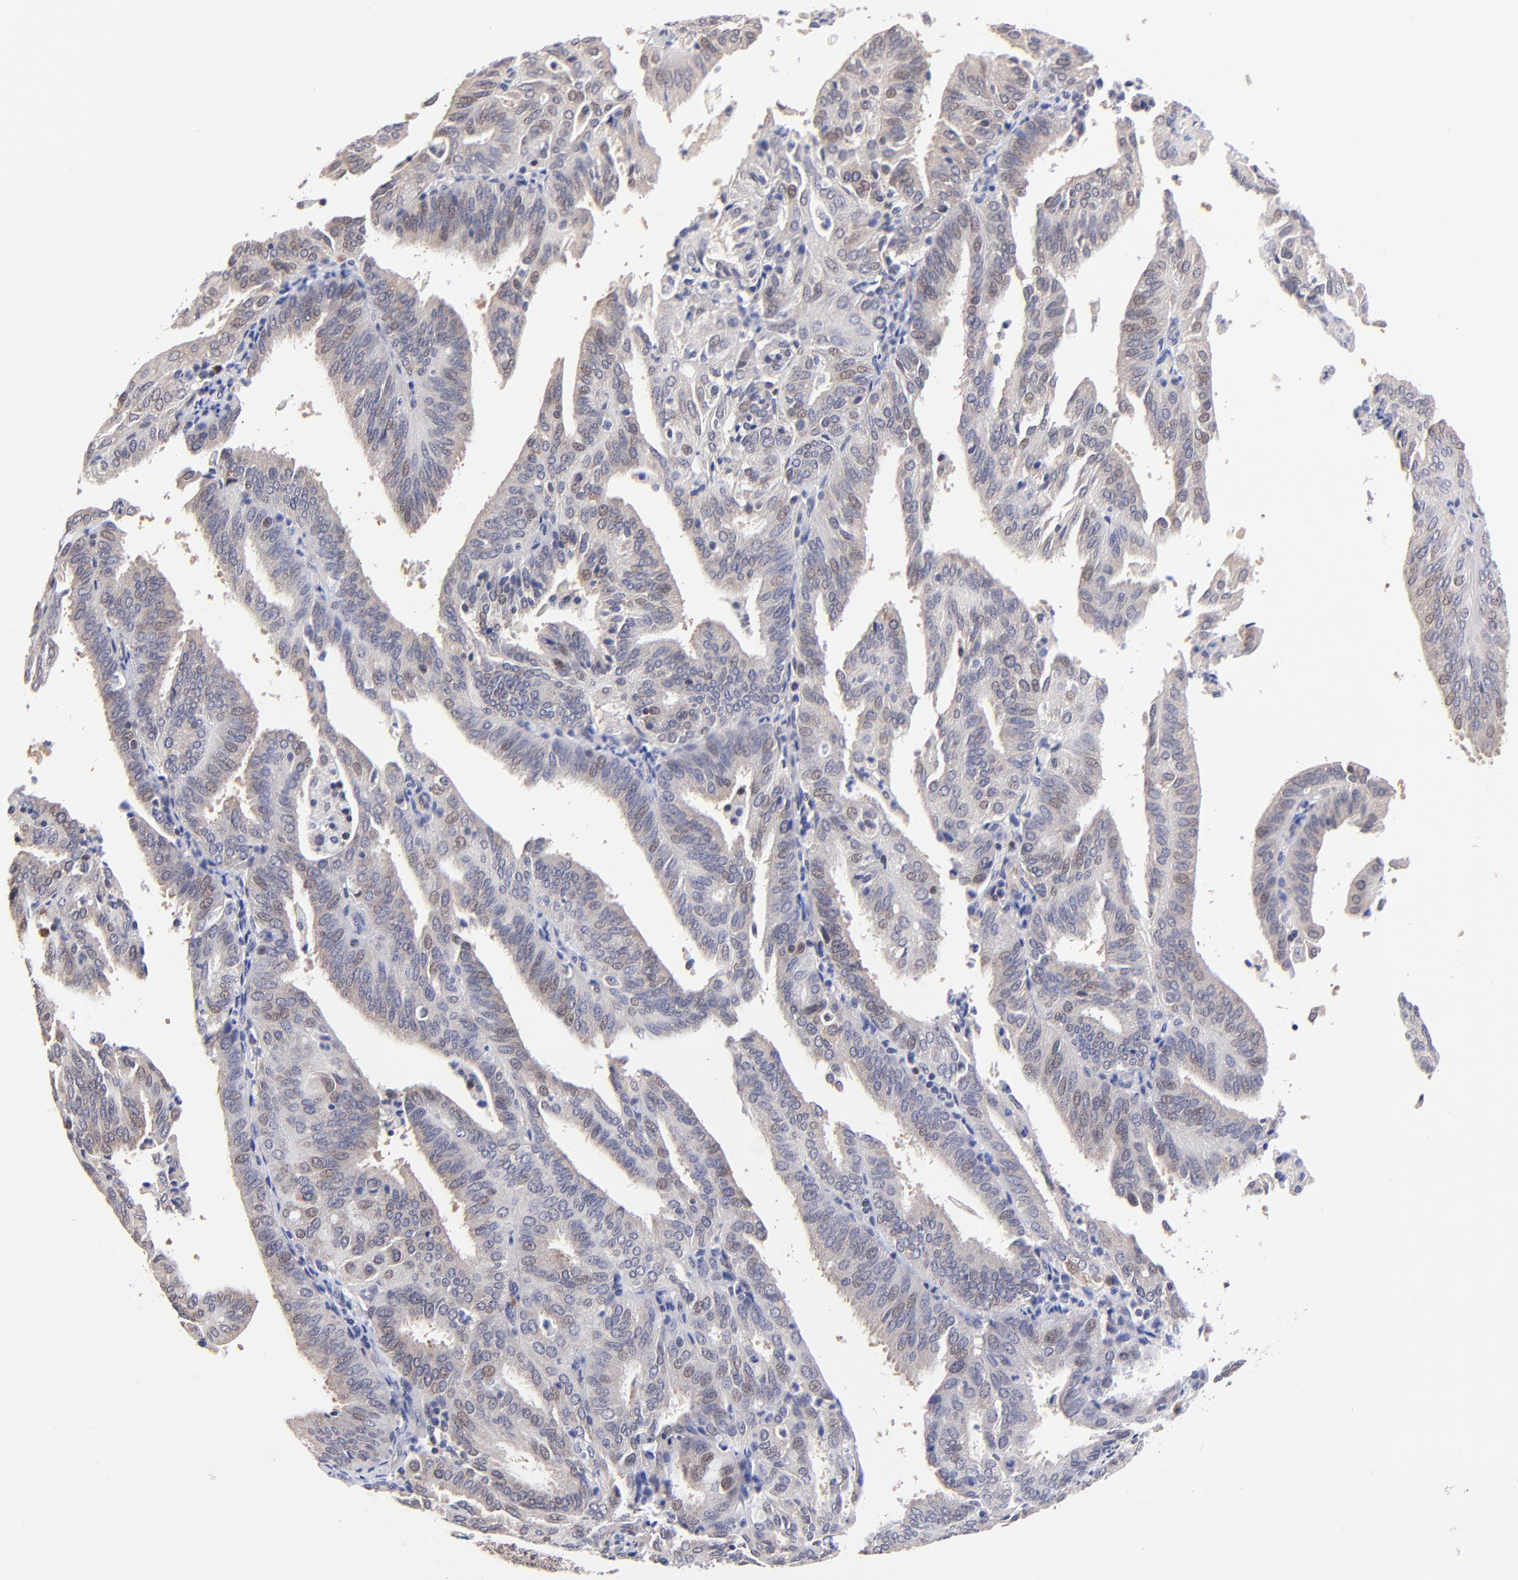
{"staining": {"intensity": "weak", "quantity": "<25%", "location": "nuclear"}, "tissue": "endometrial cancer", "cell_type": "Tumor cells", "image_type": "cancer", "snomed": [{"axis": "morphology", "description": "Adenocarcinoma, NOS"}, {"axis": "topography", "description": "Endometrium"}], "caption": "Immunohistochemistry (IHC) image of endometrial cancer (adenocarcinoma) stained for a protein (brown), which demonstrates no positivity in tumor cells.", "gene": "ZNF155", "patient": {"sex": "female", "age": 59}}